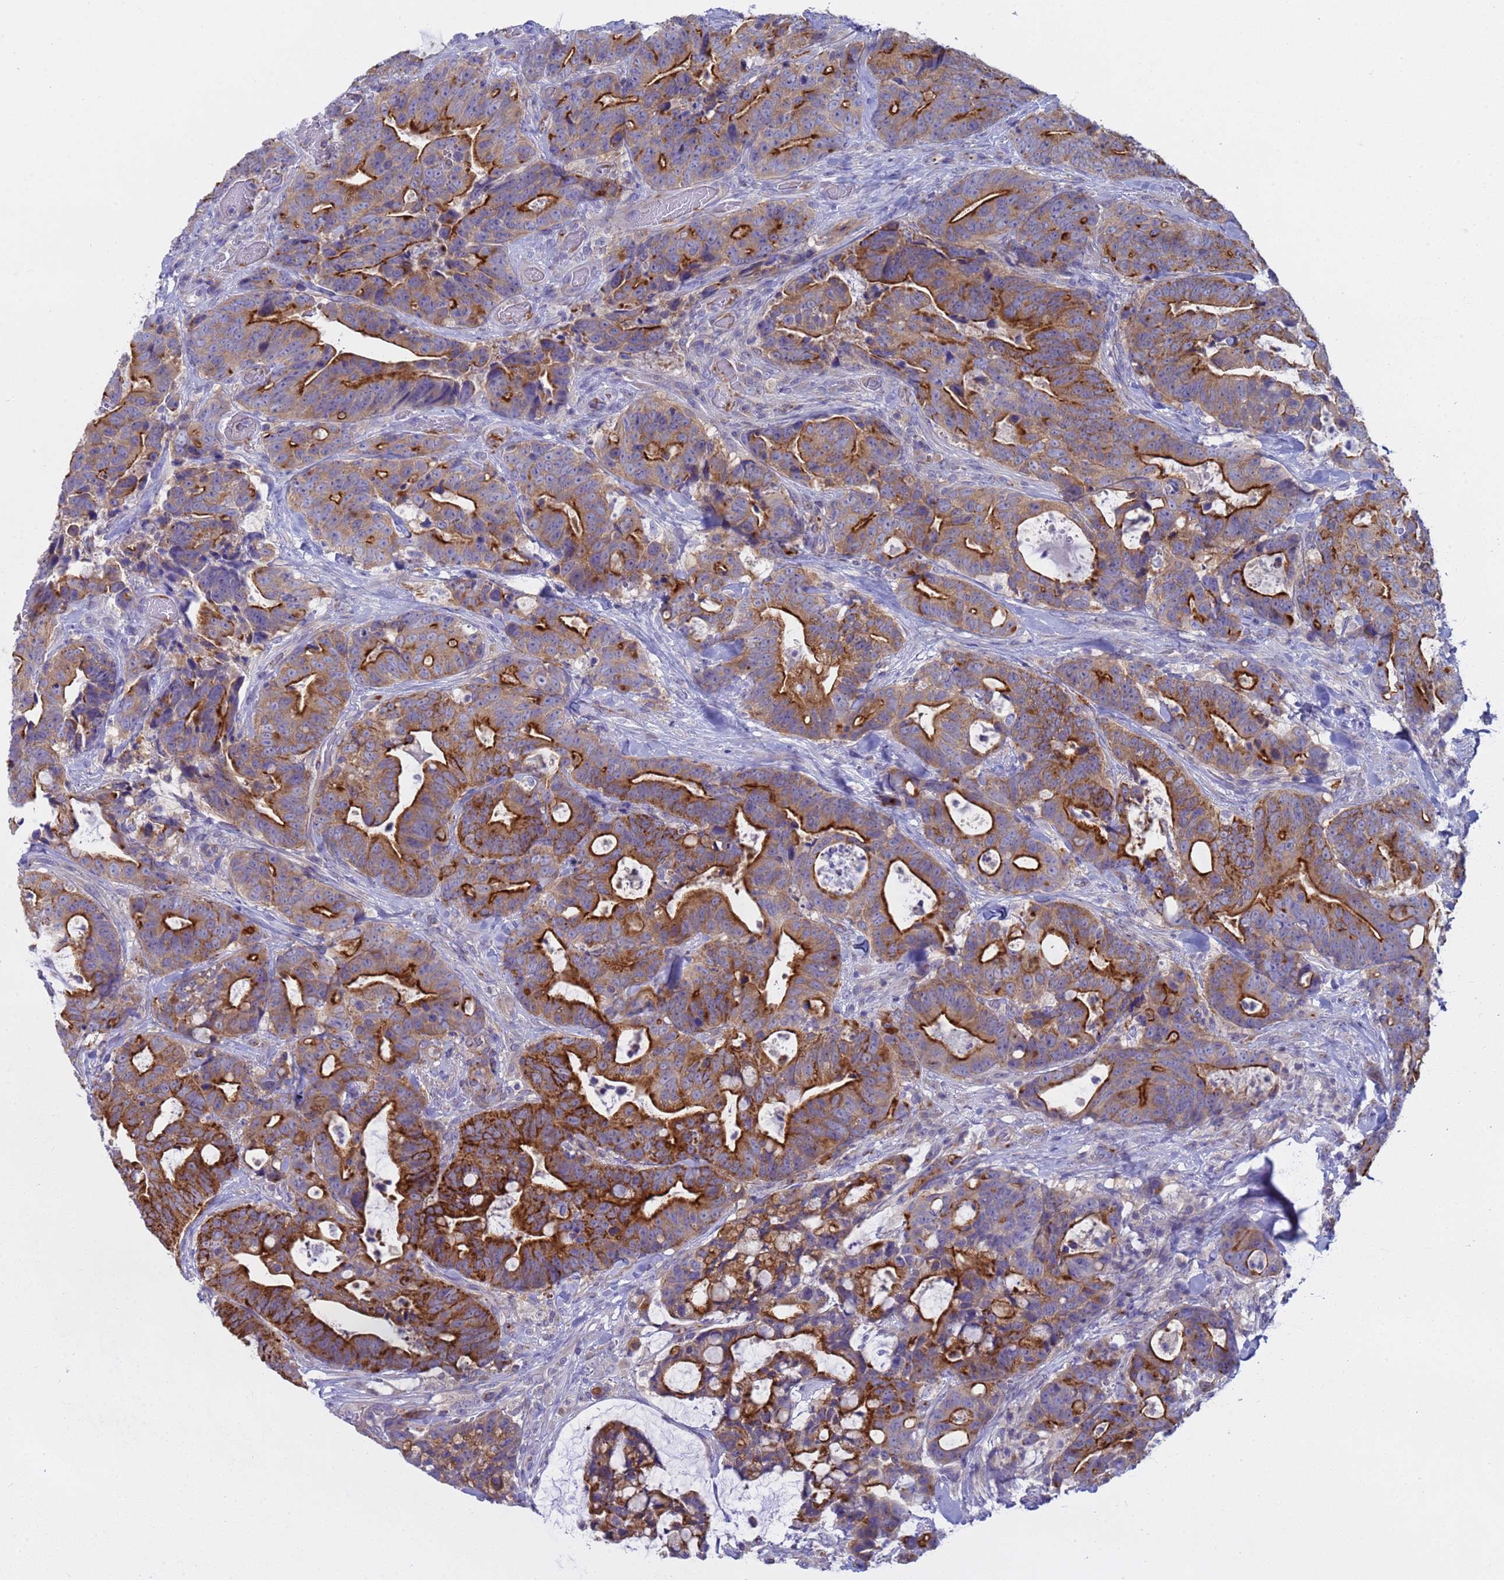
{"staining": {"intensity": "strong", "quantity": ">75%", "location": "cytoplasmic/membranous"}, "tissue": "colorectal cancer", "cell_type": "Tumor cells", "image_type": "cancer", "snomed": [{"axis": "morphology", "description": "Adenocarcinoma, NOS"}, {"axis": "topography", "description": "Colon"}], "caption": "A high amount of strong cytoplasmic/membranous expression is present in approximately >75% of tumor cells in colorectal adenocarcinoma tissue.", "gene": "CAPN7", "patient": {"sex": "female", "age": 82}}